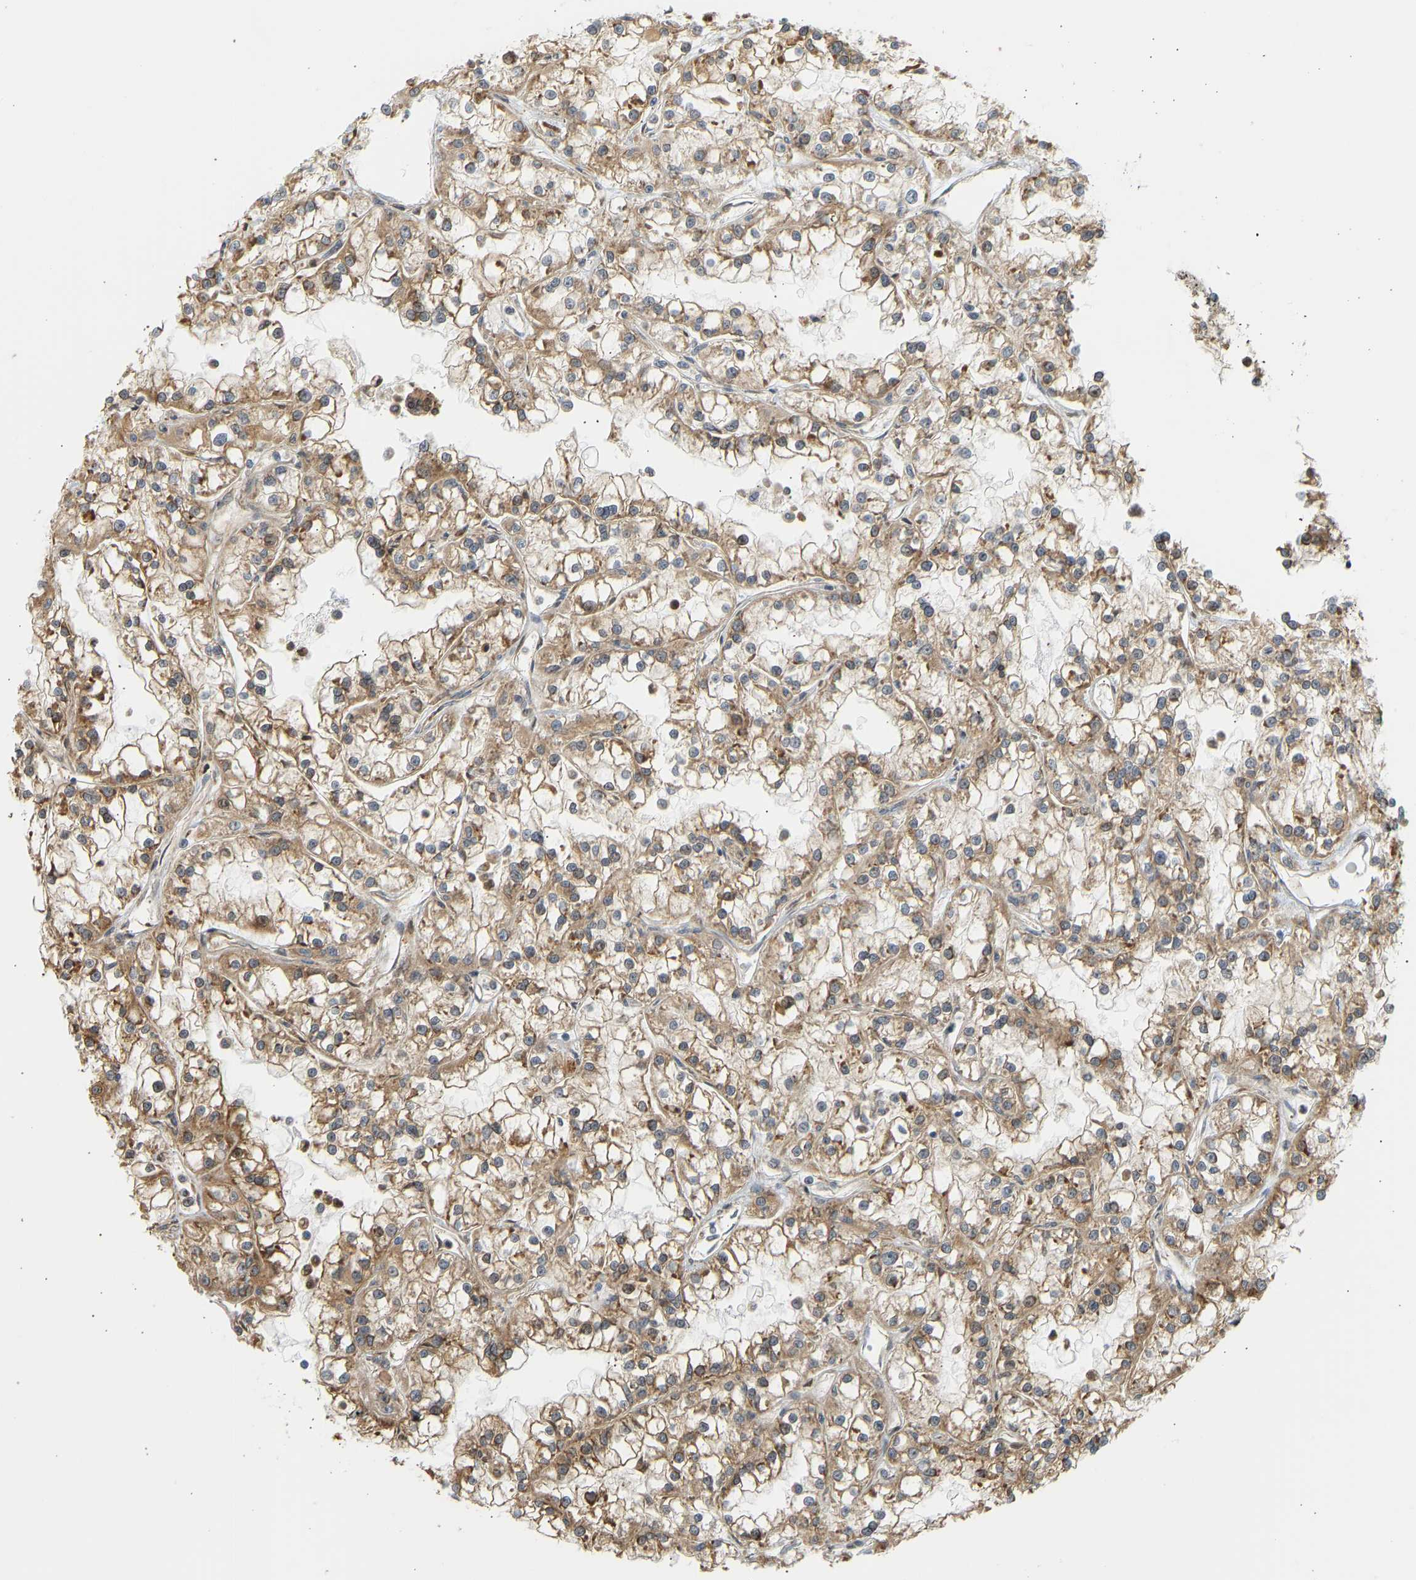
{"staining": {"intensity": "moderate", "quantity": ">75%", "location": "cytoplasmic/membranous"}, "tissue": "renal cancer", "cell_type": "Tumor cells", "image_type": "cancer", "snomed": [{"axis": "morphology", "description": "Adenocarcinoma, NOS"}, {"axis": "topography", "description": "Kidney"}], "caption": "This is a histology image of IHC staining of renal cancer (adenocarcinoma), which shows moderate staining in the cytoplasmic/membranous of tumor cells.", "gene": "CEP57", "patient": {"sex": "female", "age": 52}}